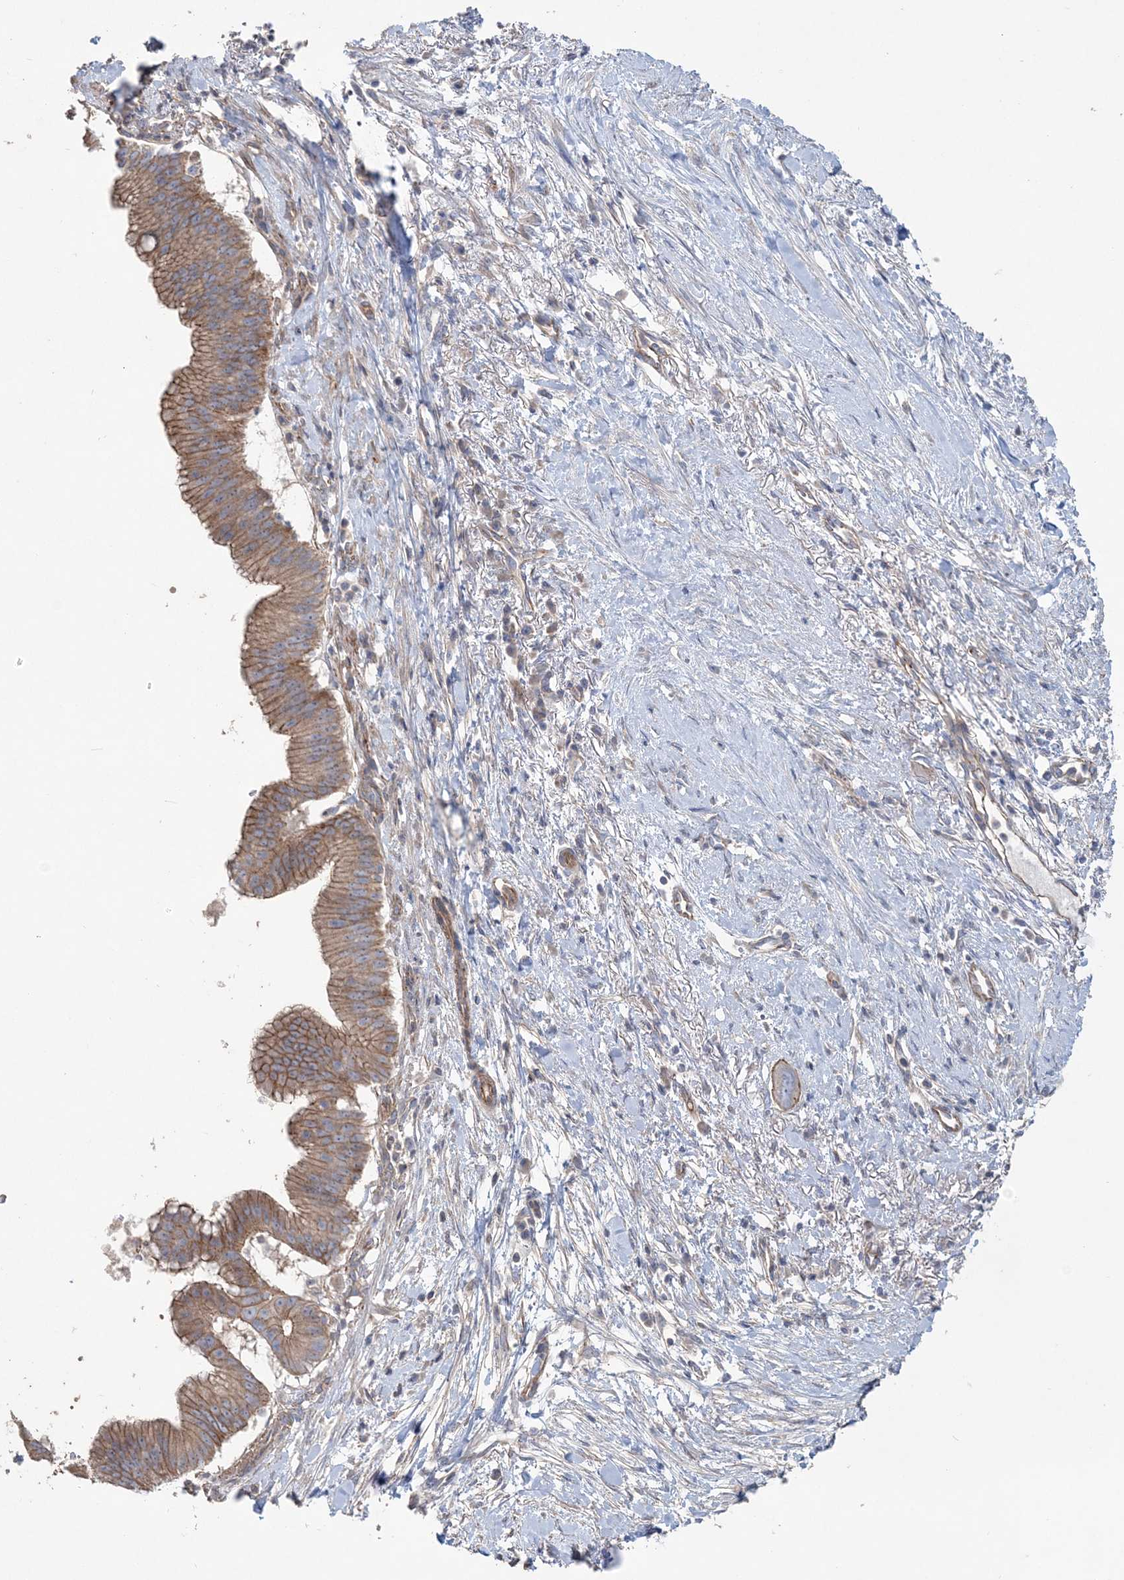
{"staining": {"intensity": "moderate", "quantity": ">75%", "location": "cytoplasmic/membranous"}, "tissue": "pancreatic cancer", "cell_type": "Tumor cells", "image_type": "cancer", "snomed": [{"axis": "morphology", "description": "Adenocarcinoma, NOS"}, {"axis": "topography", "description": "Pancreas"}], "caption": "Immunohistochemistry image of neoplastic tissue: human pancreatic cancer (adenocarcinoma) stained using IHC demonstrates medium levels of moderate protein expression localized specifically in the cytoplasmic/membranous of tumor cells, appearing as a cytoplasmic/membranous brown color.", "gene": "PIGC", "patient": {"sex": "male", "age": 68}}